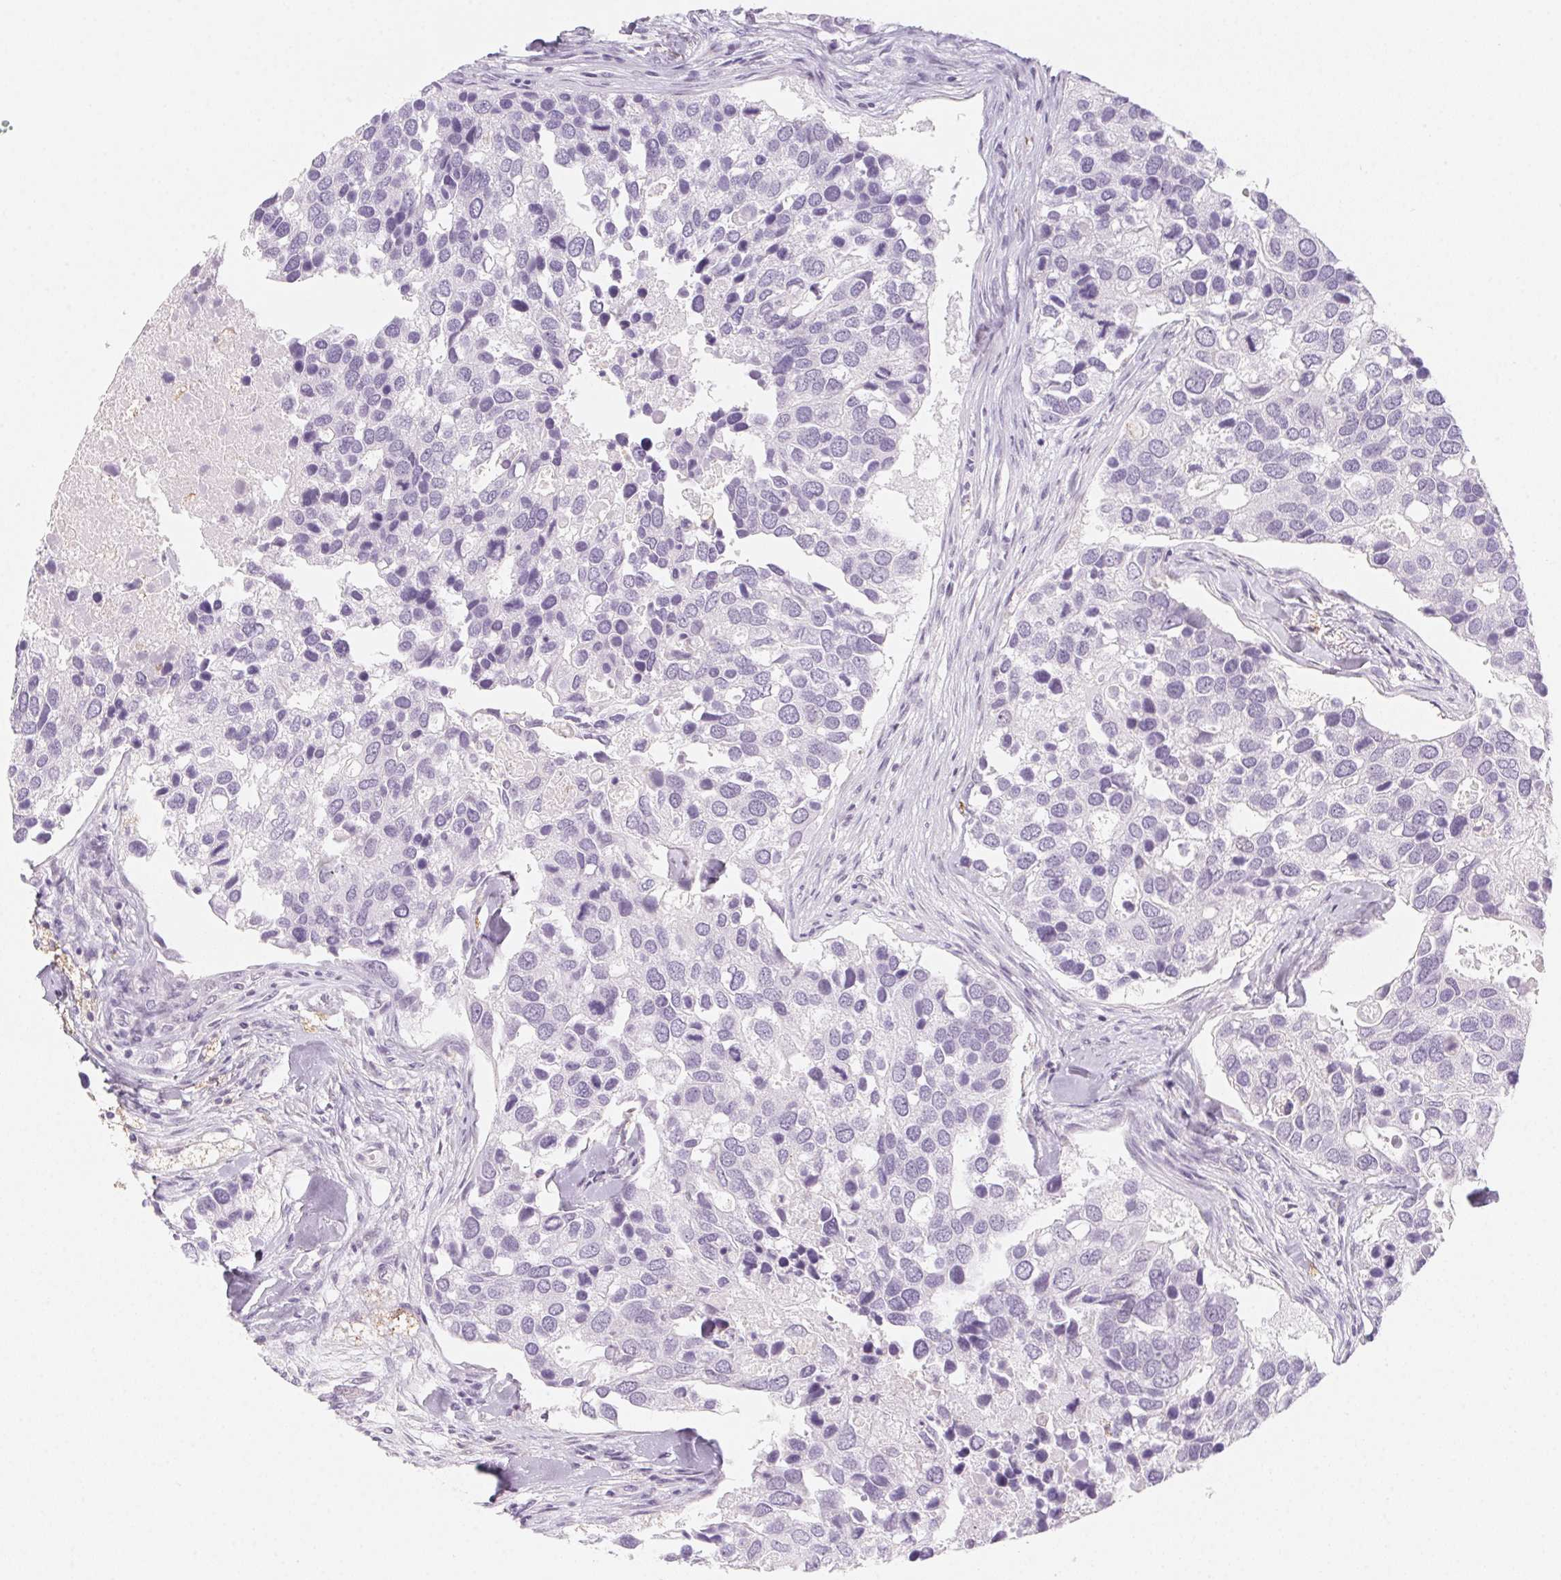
{"staining": {"intensity": "negative", "quantity": "none", "location": "none"}, "tissue": "breast cancer", "cell_type": "Tumor cells", "image_type": "cancer", "snomed": [{"axis": "morphology", "description": "Duct carcinoma"}, {"axis": "topography", "description": "Breast"}], "caption": "Tumor cells show no significant positivity in breast intraductal carcinoma.", "gene": "PRPH", "patient": {"sex": "female", "age": 83}}